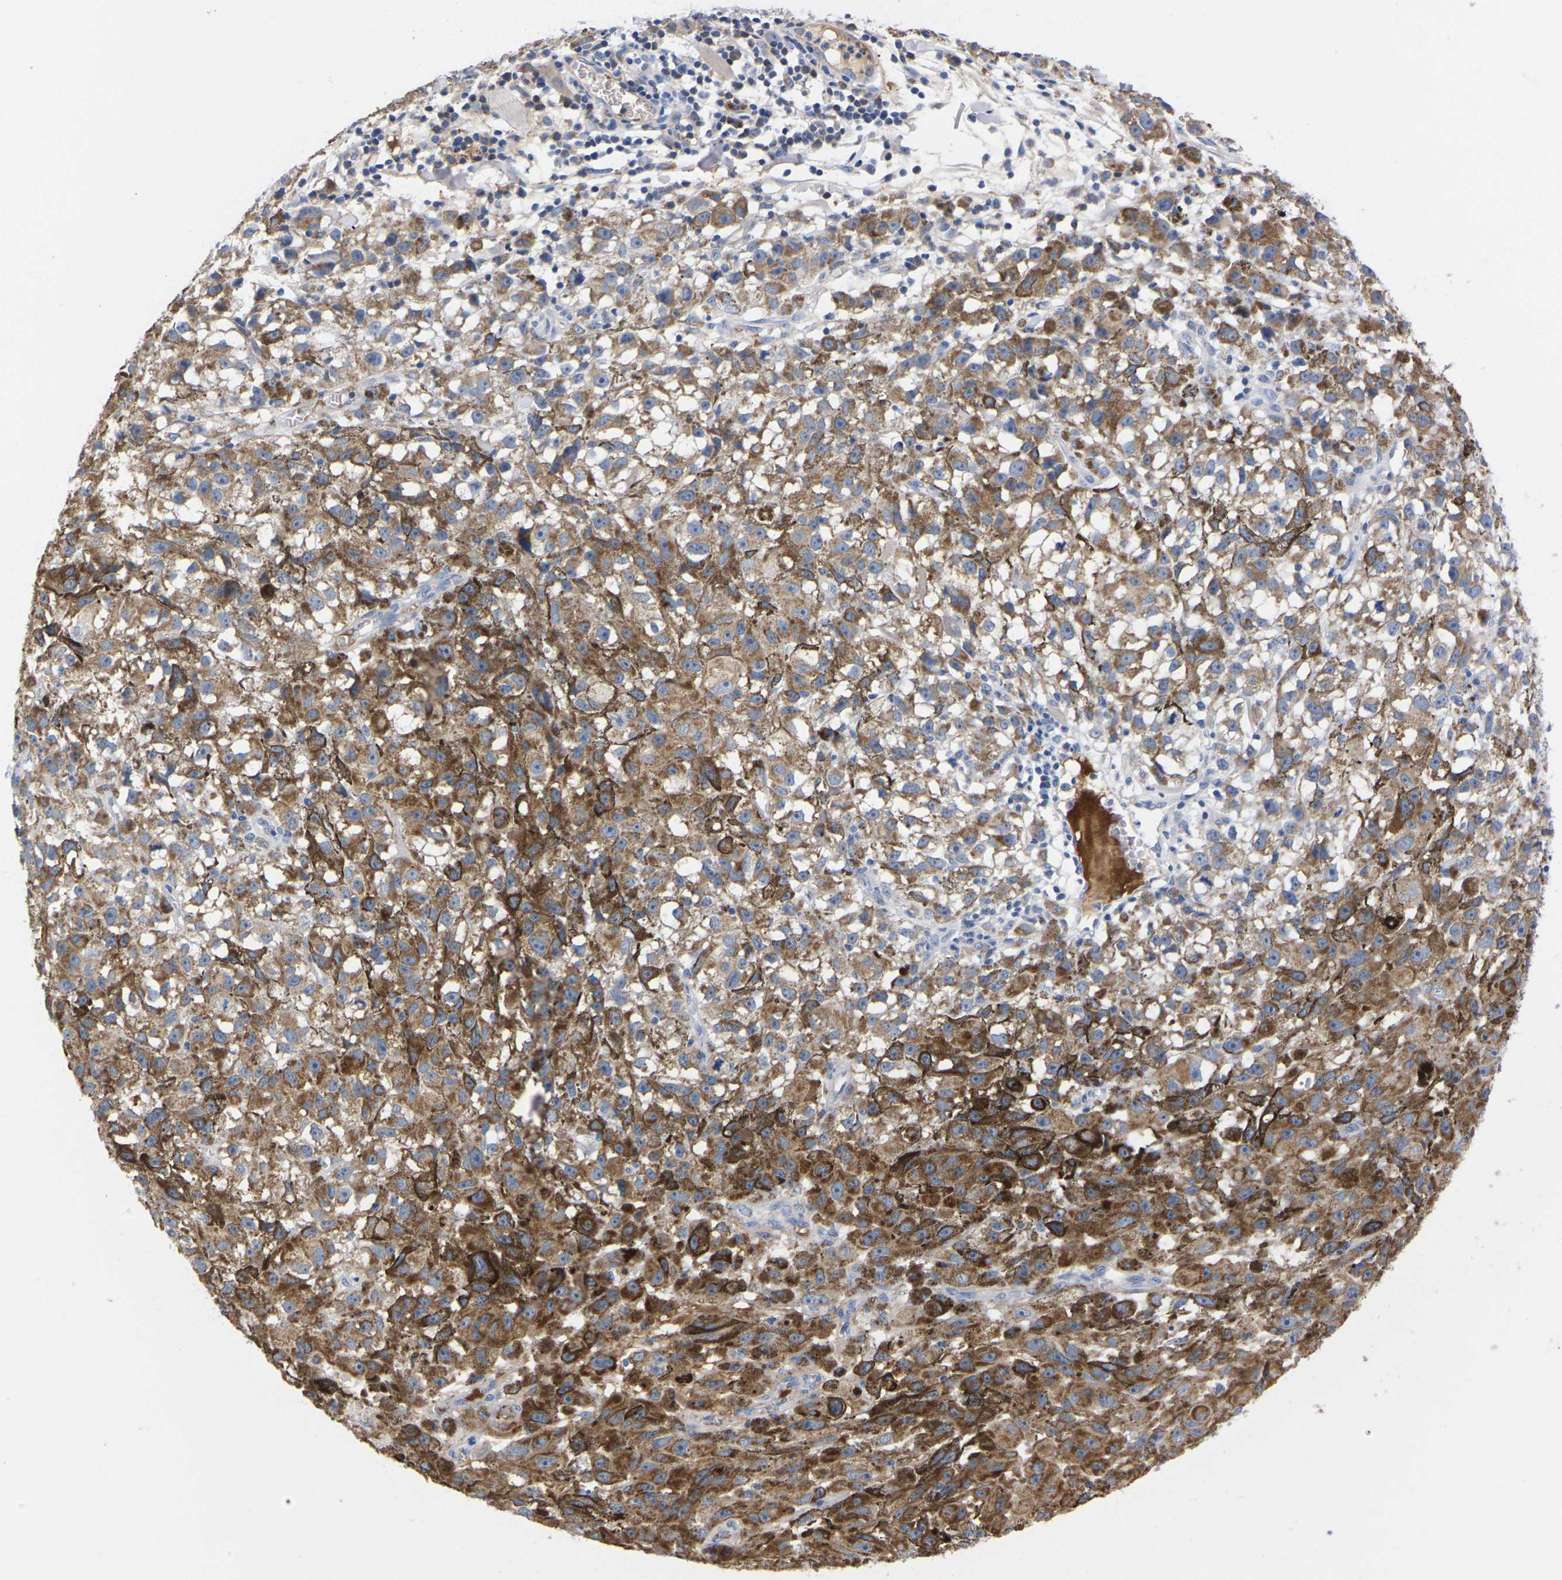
{"staining": {"intensity": "moderate", "quantity": "25%-75%", "location": "cytoplasmic/membranous"}, "tissue": "melanoma", "cell_type": "Tumor cells", "image_type": "cancer", "snomed": [{"axis": "morphology", "description": "Malignant melanoma, NOS"}, {"axis": "topography", "description": "Skin"}], "caption": "Immunohistochemistry (DAB (3,3'-diaminobenzidine)) staining of human melanoma reveals moderate cytoplasmic/membranous protein expression in about 25%-75% of tumor cells.", "gene": "FAM210A", "patient": {"sex": "female", "age": 104}}